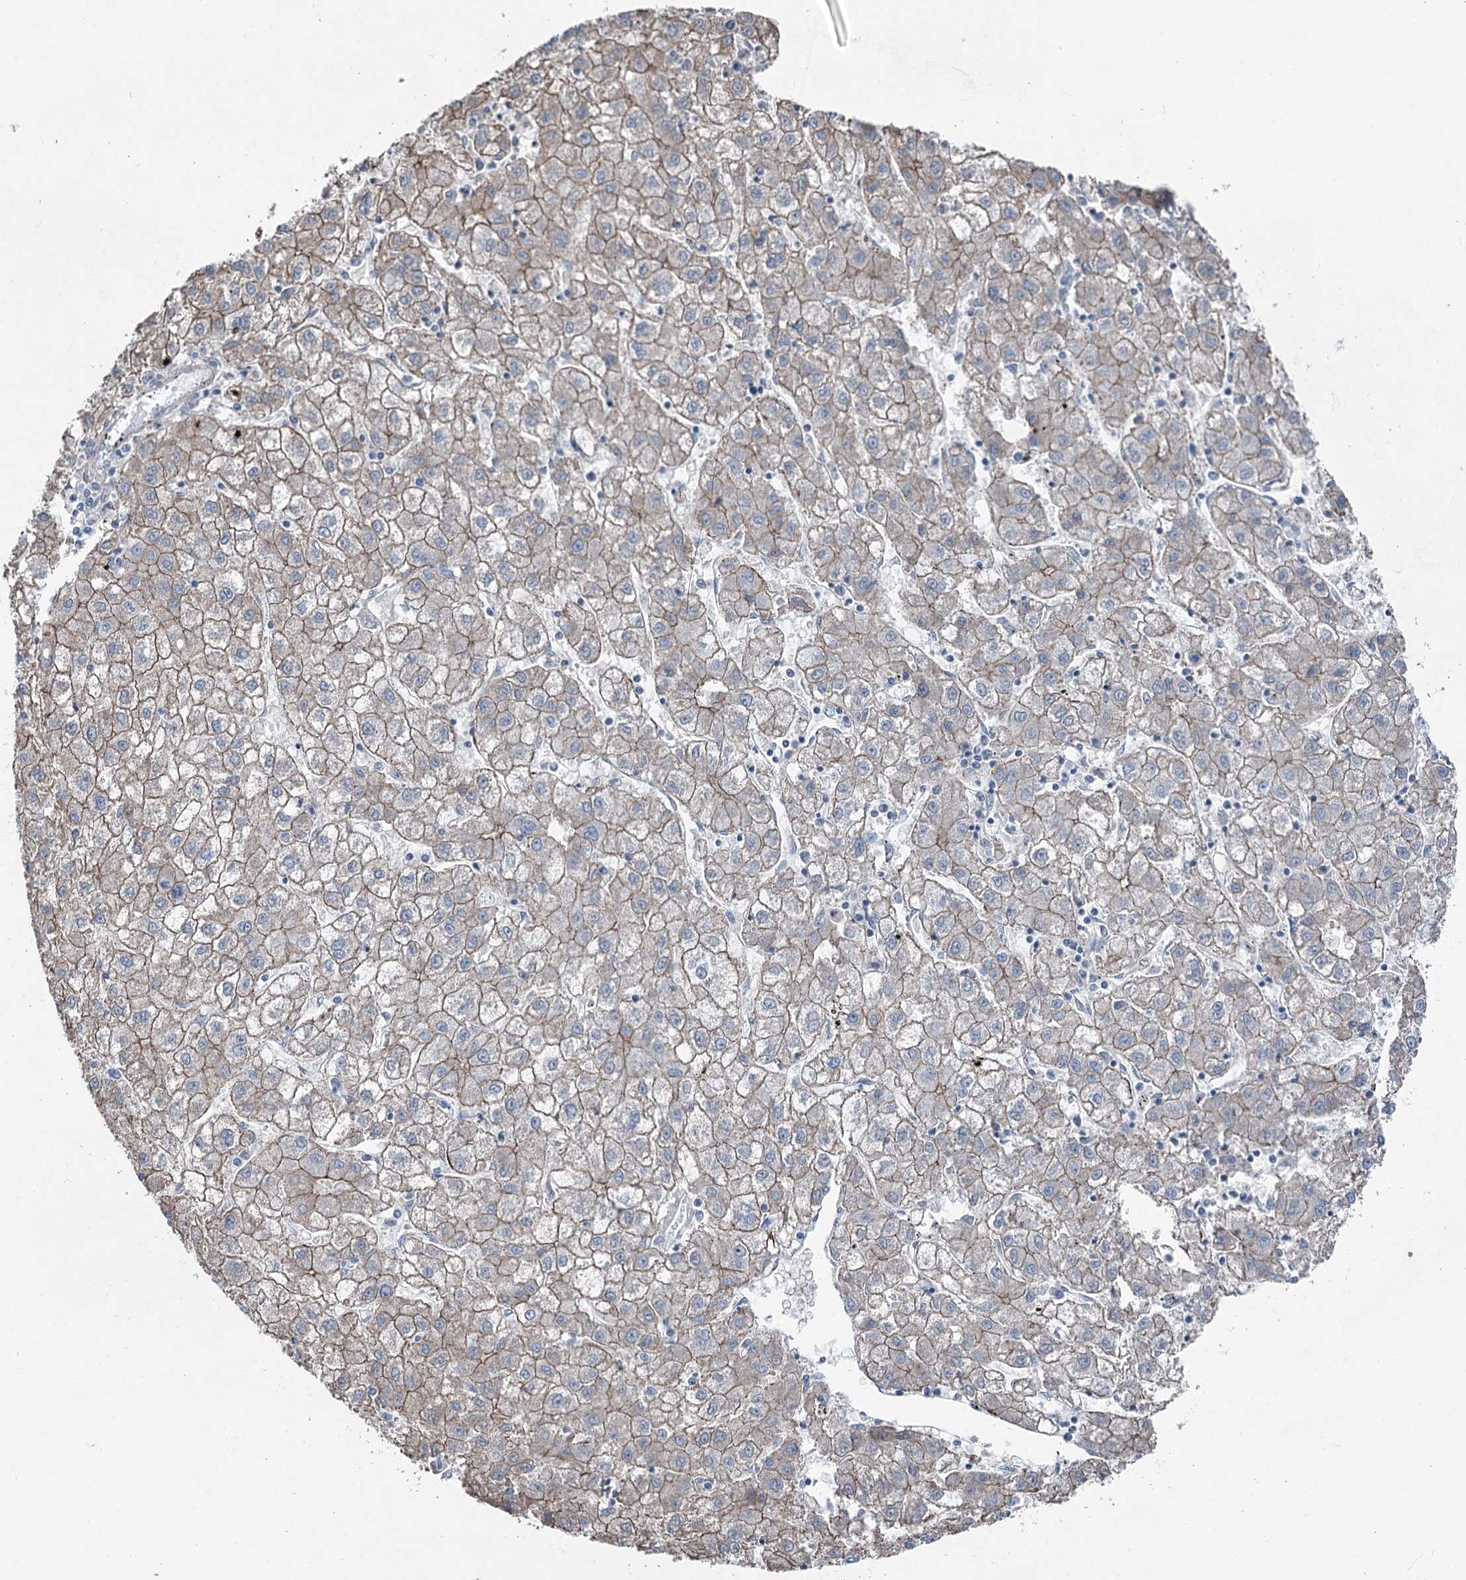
{"staining": {"intensity": "moderate", "quantity": ">75%", "location": "cytoplasmic/membranous"}, "tissue": "liver cancer", "cell_type": "Tumor cells", "image_type": "cancer", "snomed": [{"axis": "morphology", "description": "Carcinoma, Hepatocellular, NOS"}, {"axis": "topography", "description": "Liver"}], "caption": "Approximately >75% of tumor cells in liver cancer (hepatocellular carcinoma) reveal moderate cytoplasmic/membranous protein positivity as visualized by brown immunohistochemical staining.", "gene": "FAM120B", "patient": {"sex": "male", "age": 72}}